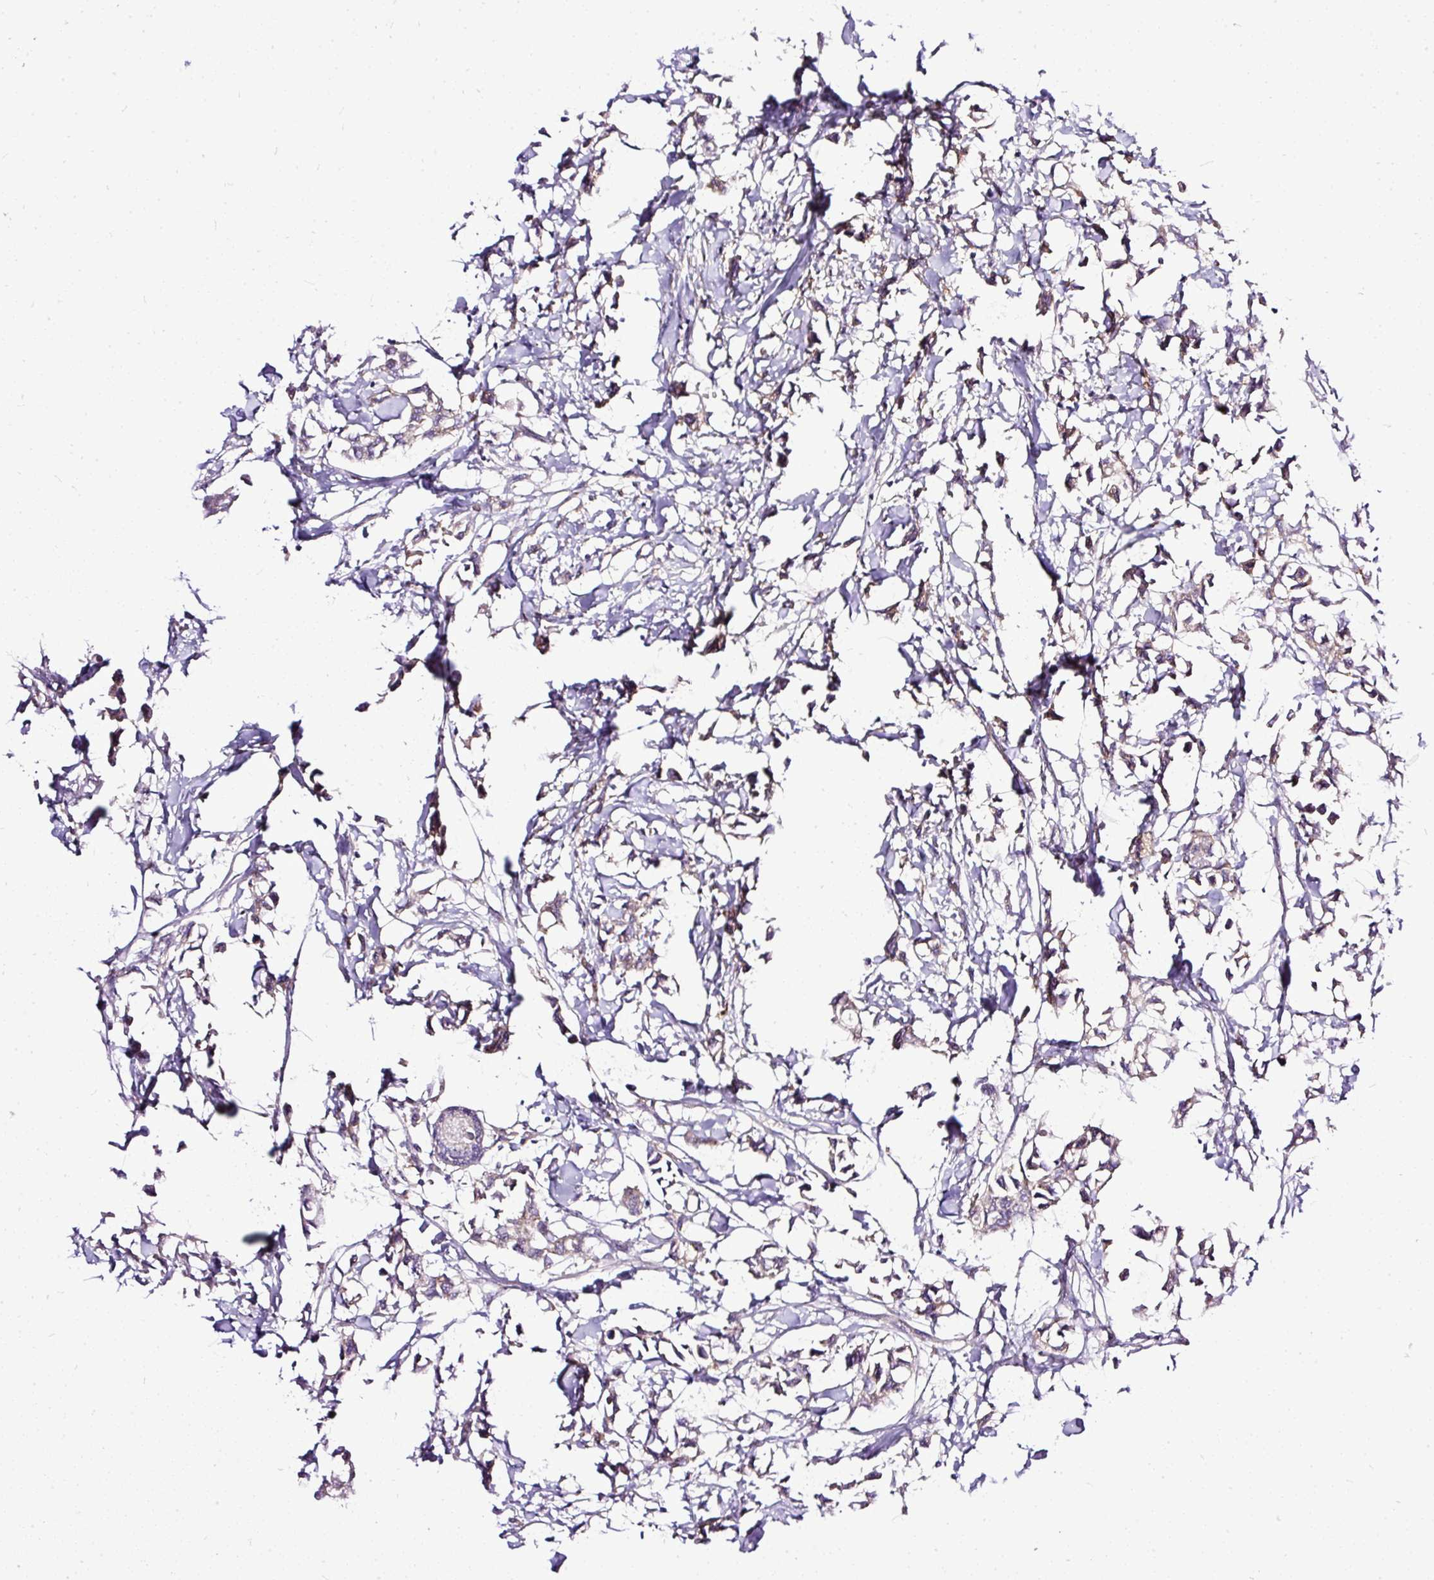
{"staining": {"intensity": "weak", "quantity": "25%-75%", "location": "cytoplasmic/membranous"}, "tissue": "breast cancer", "cell_type": "Tumor cells", "image_type": "cancer", "snomed": [{"axis": "morphology", "description": "Duct carcinoma"}, {"axis": "topography", "description": "Breast"}], "caption": "Immunohistochemical staining of human breast cancer (infiltrating ductal carcinoma) displays low levels of weak cytoplasmic/membranous protein expression in approximately 25%-75% of tumor cells.", "gene": "AMFR", "patient": {"sex": "female", "age": 41}}